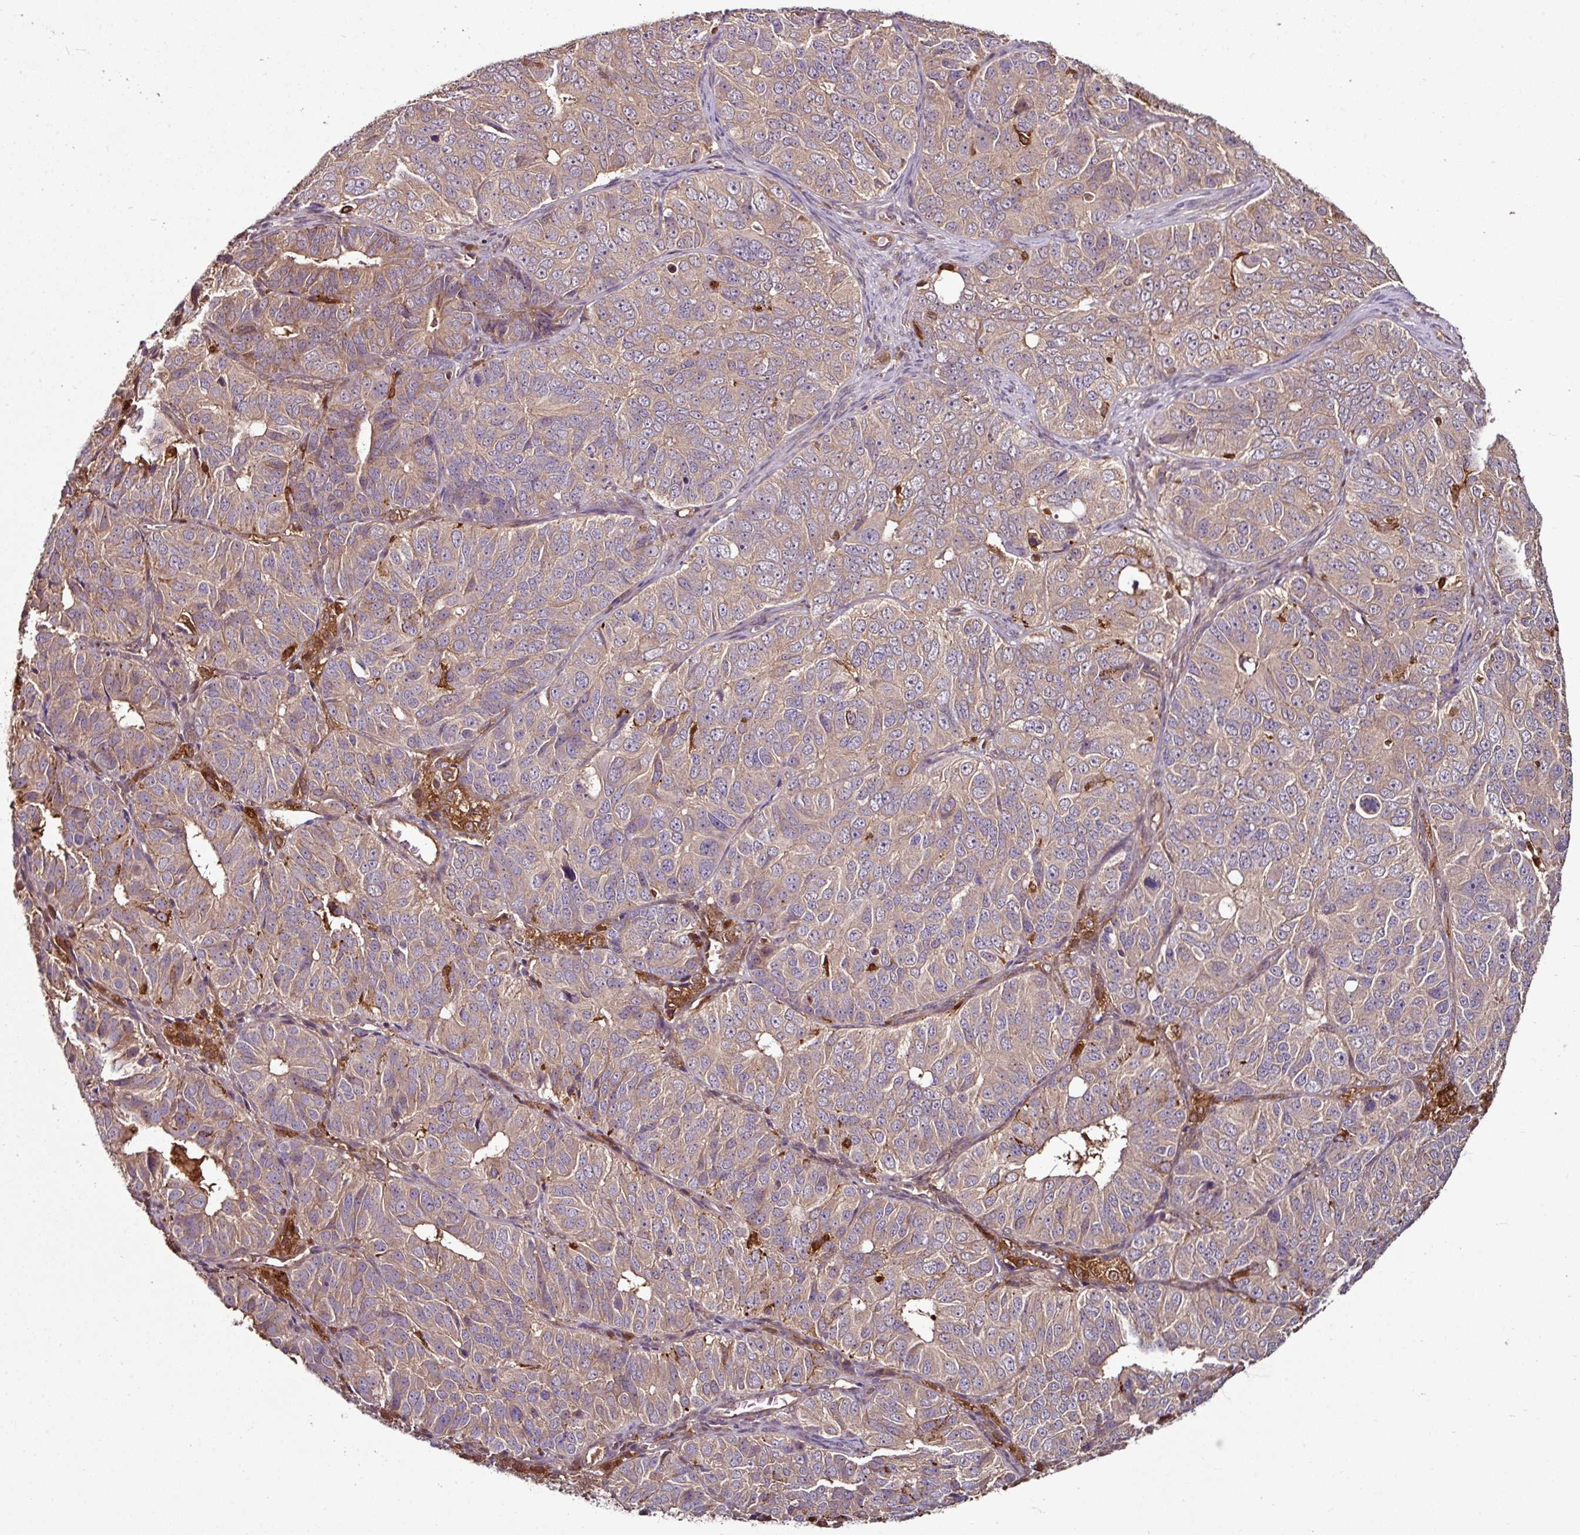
{"staining": {"intensity": "weak", "quantity": ">75%", "location": "cytoplasmic/membranous"}, "tissue": "ovarian cancer", "cell_type": "Tumor cells", "image_type": "cancer", "snomed": [{"axis": "morphology", "description": "Carcinoma, endometroid"}, {"axis": "topography", "description": "Ovary"}], "caption": "Ovarian cancer (endometroid carcinoma) was stained to show a protein in brown. There is low levels of weak cytoplasmic/membranous positivity in approximately >75% of tumor cells. Immunohistochemistry stains the protein of interest in brown and the nuclei are stained blue.", "gene": "GNPDA1", "patient": {"sex": "female", "age": 51}}